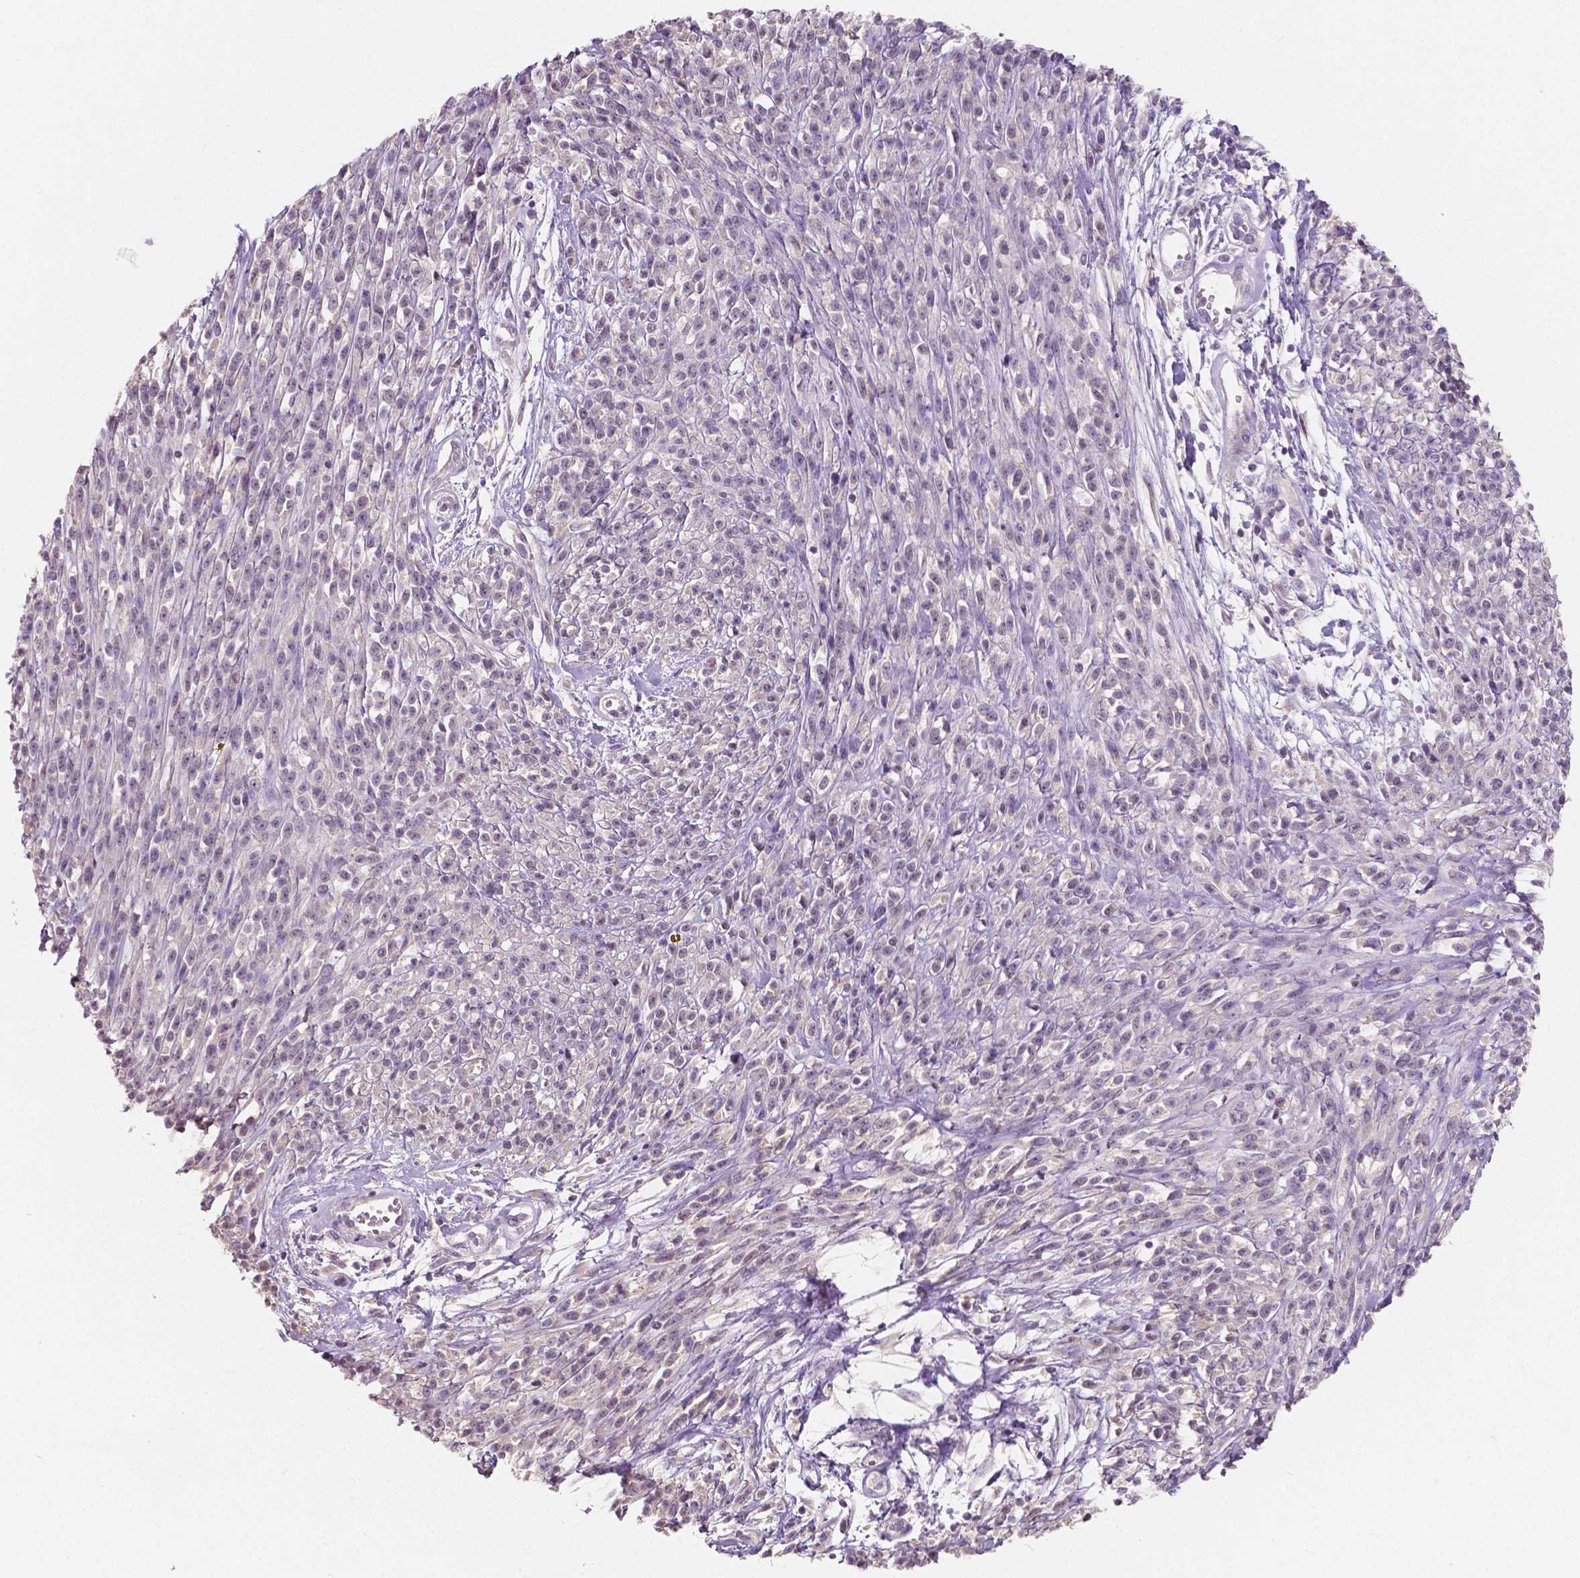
{"staining": {"intensity": "negative", "quantity": "none", "location": "none"}, "tissue": "melanoma", "cell_type": "Tumor cells", "image_type": "cancer", "snomed": [{"axis": "morphology", "description": "Malignant melanoma, NOS"}, {"axis": "topography", "description": "Skin"}, {"axis": "topography", "description": "Skin of trunk"}], "caption": "High magnification brightfield microscopy of malignant melanoma stained with DAB (3,3'-diaminobenzidine) (brown) and counterstained with hematoxylin (blue): tumor cells show no significant expression.", "gene": "LSM14B", "patient": {"sex": "male", "age": 74}}